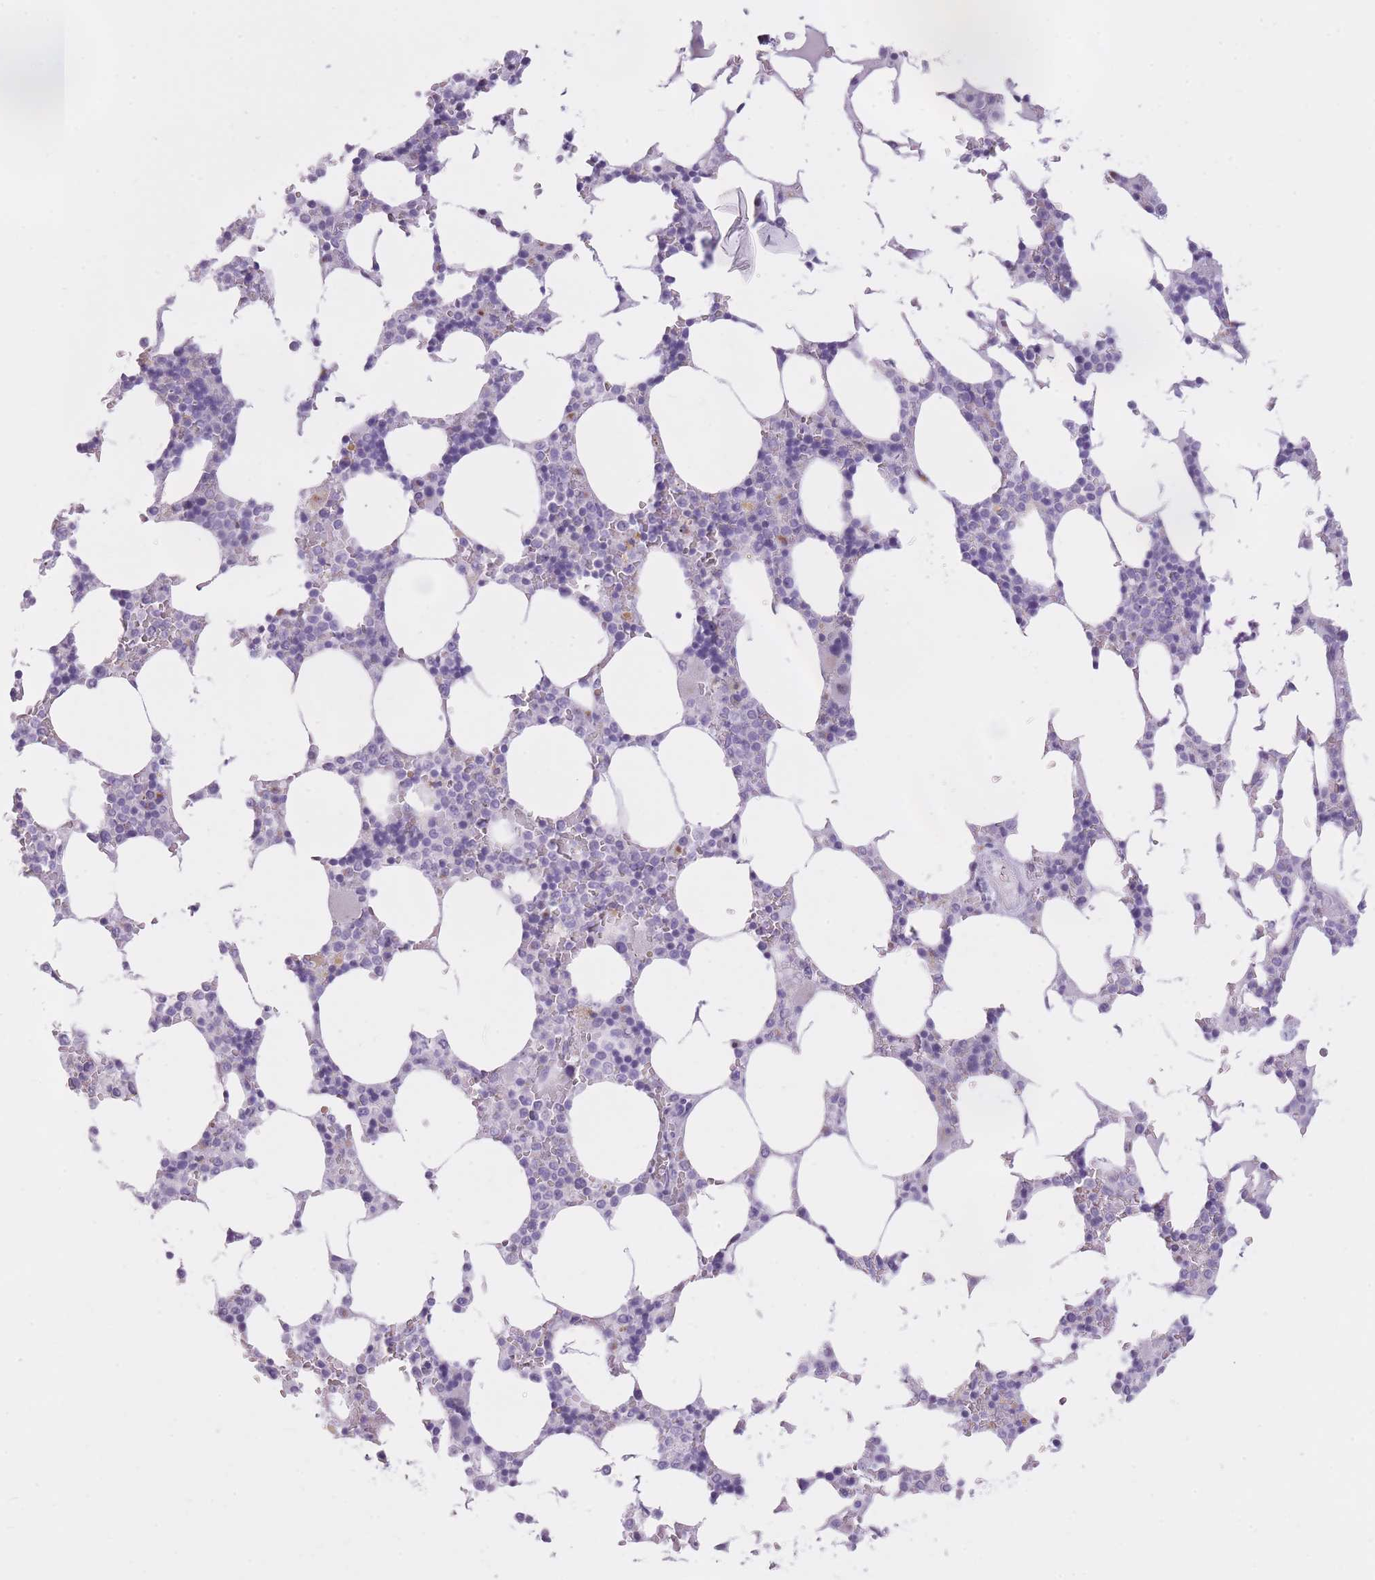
{"staining": {"intensity": "negative", "quantity": "none", "location": "none"}, "tissue": "bone marrow", "cell_type": "Hematopoietic cells", "image_type": "normal", "snomed": [{"axis": "morphology", "description": "Normal tissue, NOS"}, {"axis": "topography", "description": "Bone marrow"}], "caption": "IHC photomicrograph of normal human bone marrow stained for a protein (brown), which reveals no expression in hematopoietic cells. (DAB (3,3'-diaminobenzidine) IHC, high magnification).", "gene": "GOLGA6A", "patient": {"sex": "male", "age": 64}}